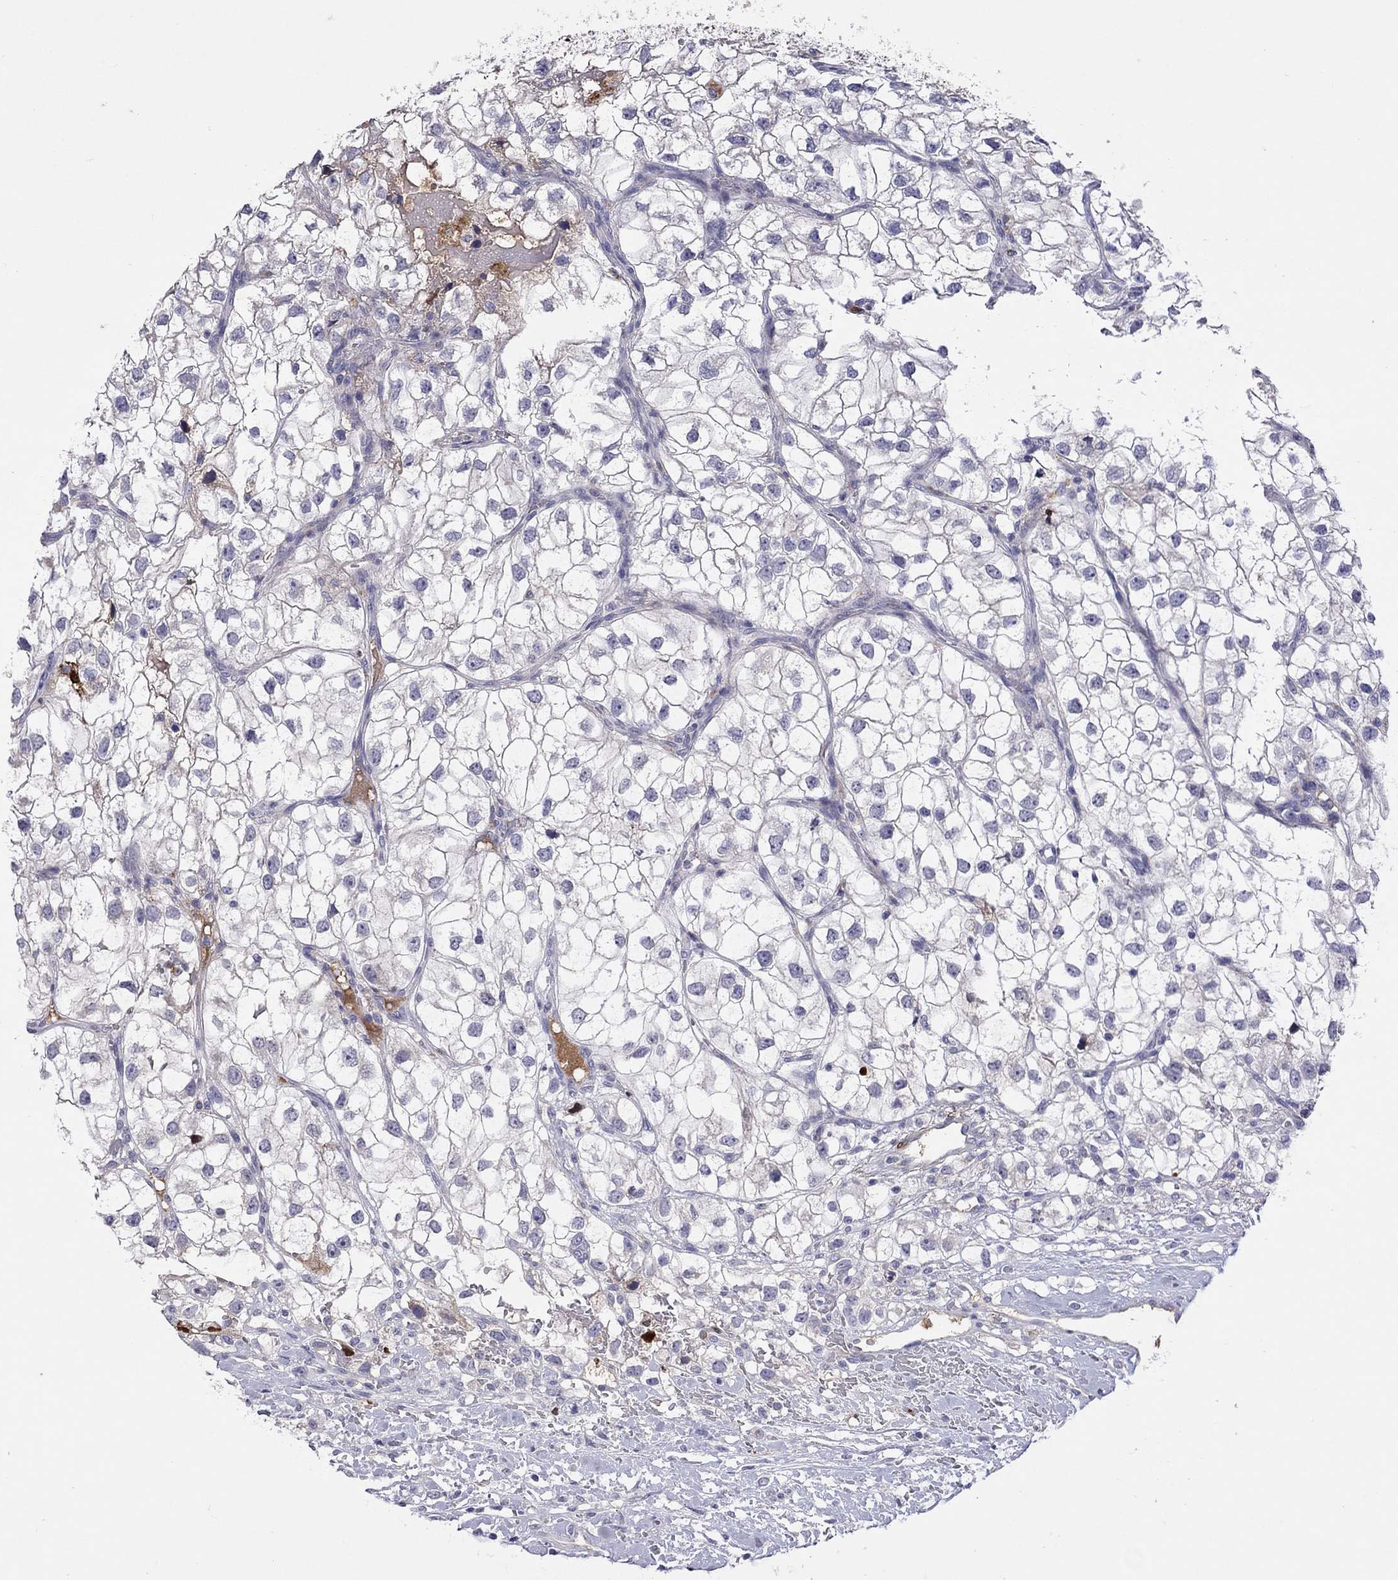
{"staining": {"intensity": "negative", "quantity": "none", "location": "none"}, "tissue": "renal cancer", "cell_type": "Tumor cells", "image_type": "cancer", "snomed": [{"axis": "morphology", "description": "Adenocarcinoma, NOS"}, {"axis": "topography", "description": "Kidney"}], "caption": "Immunohistochemistry of renal cancer demonstrates no expression in tumor cells. (Immunohistochemistry, brightfield microscopy, high magnification).", "gene": "SERPINA3", "patient": {"sex": "male", "age": 59}}